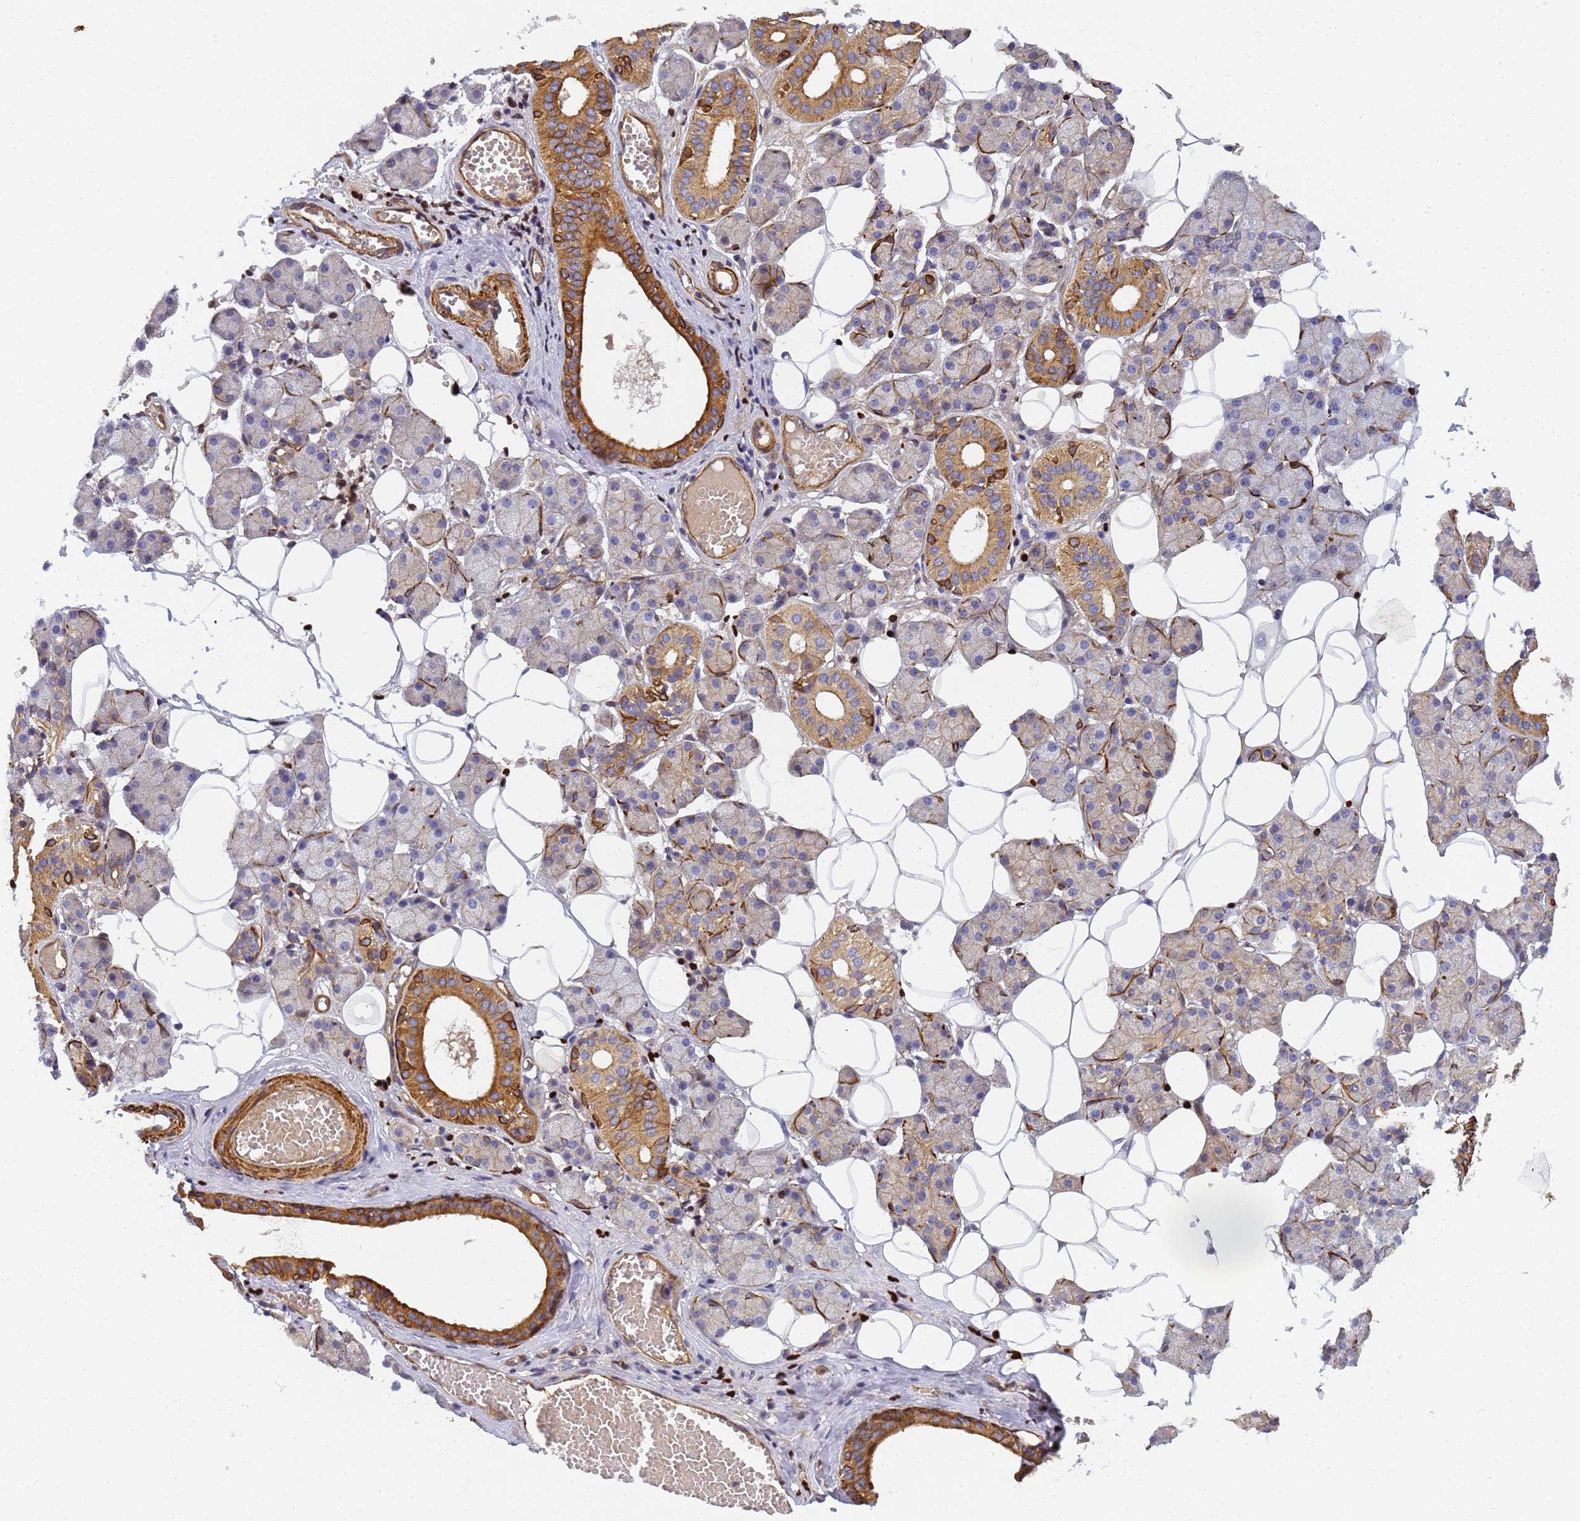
{"staining": {"intensity": "moderate", "quantity": "25%-75%", "location": "cytoplasmic/membranous"}, "tissue": "salivary gland", "cell_type": "Glandular cells", "image_type": "normal", "snomed": [{"axis": "morphology", "description": "Normal tissue, NOS"}, {"axis": "topography", "description": "Salivary gland"}], "caption": "The immunohistochemical stain shows moderate cytoplasmic/membranous staining in glandular cells of benign salivary gland. (DAB (3,3'-diaminobenzidine) IHC with brightfield microscopy, high magnification).", "gene": "RALGAPA2", "patient": {"sex": "female", "age": 33}}